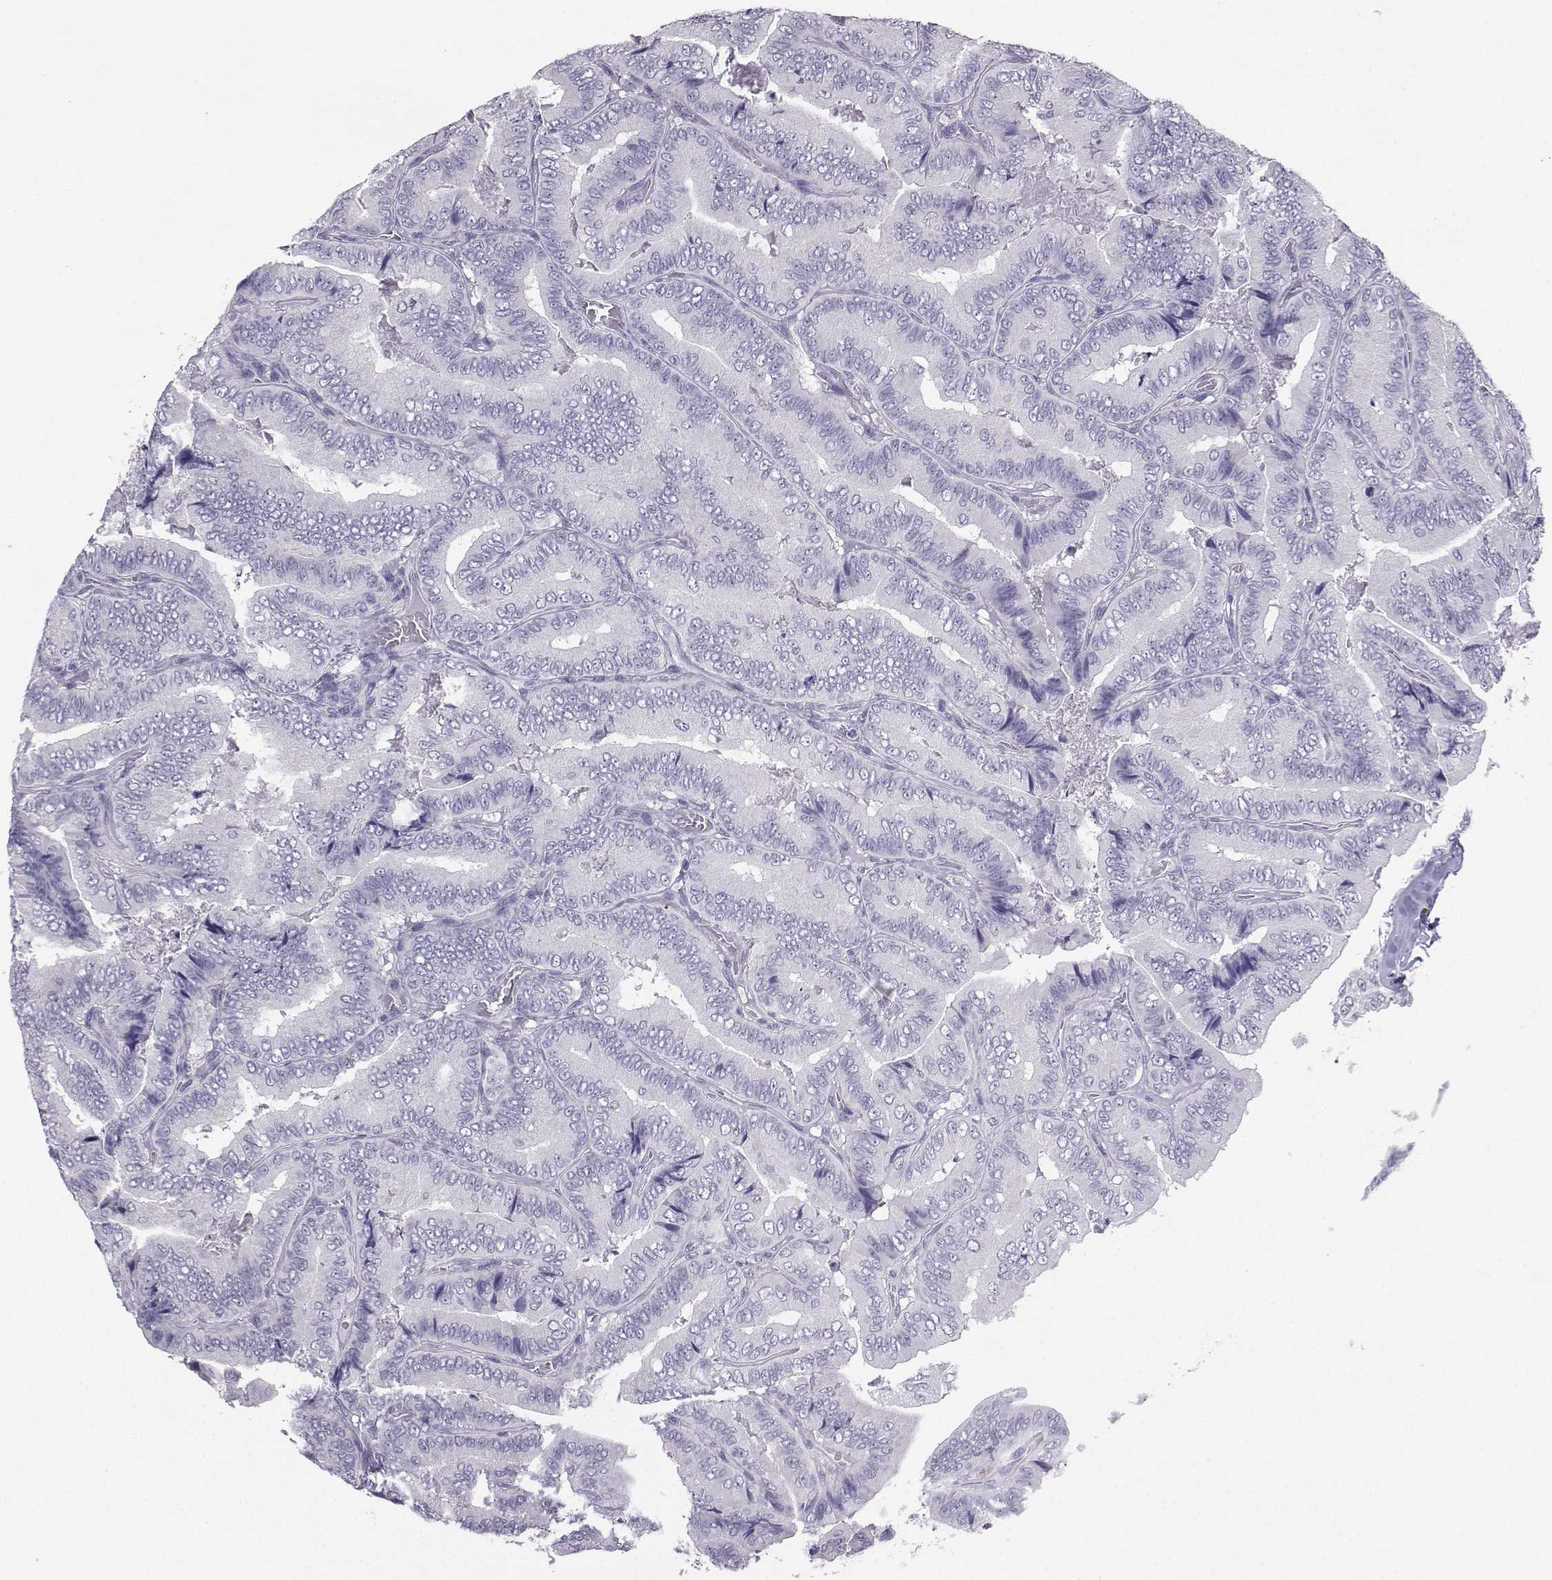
{"staining": {"intensity": "negative", "quantity": "none", "location": "none"}, "tissue": "thyroid cancer", "cell_type": "Tumor cells", "image_type": "cancer", "snomed": [{"axis": "morphology", "description": "Papillary adenocarcinoma, NOS"}, {"axis": "topography", "description": "Thyroid gland"}], "caption": "This is a micrograph of immunohistochemistry staining of papillary adenocarcinoma (thyroid), which shows no positivity in tumor cells.", "gene": "TBR1", "patient": {"sex": "male", "age": 61}}